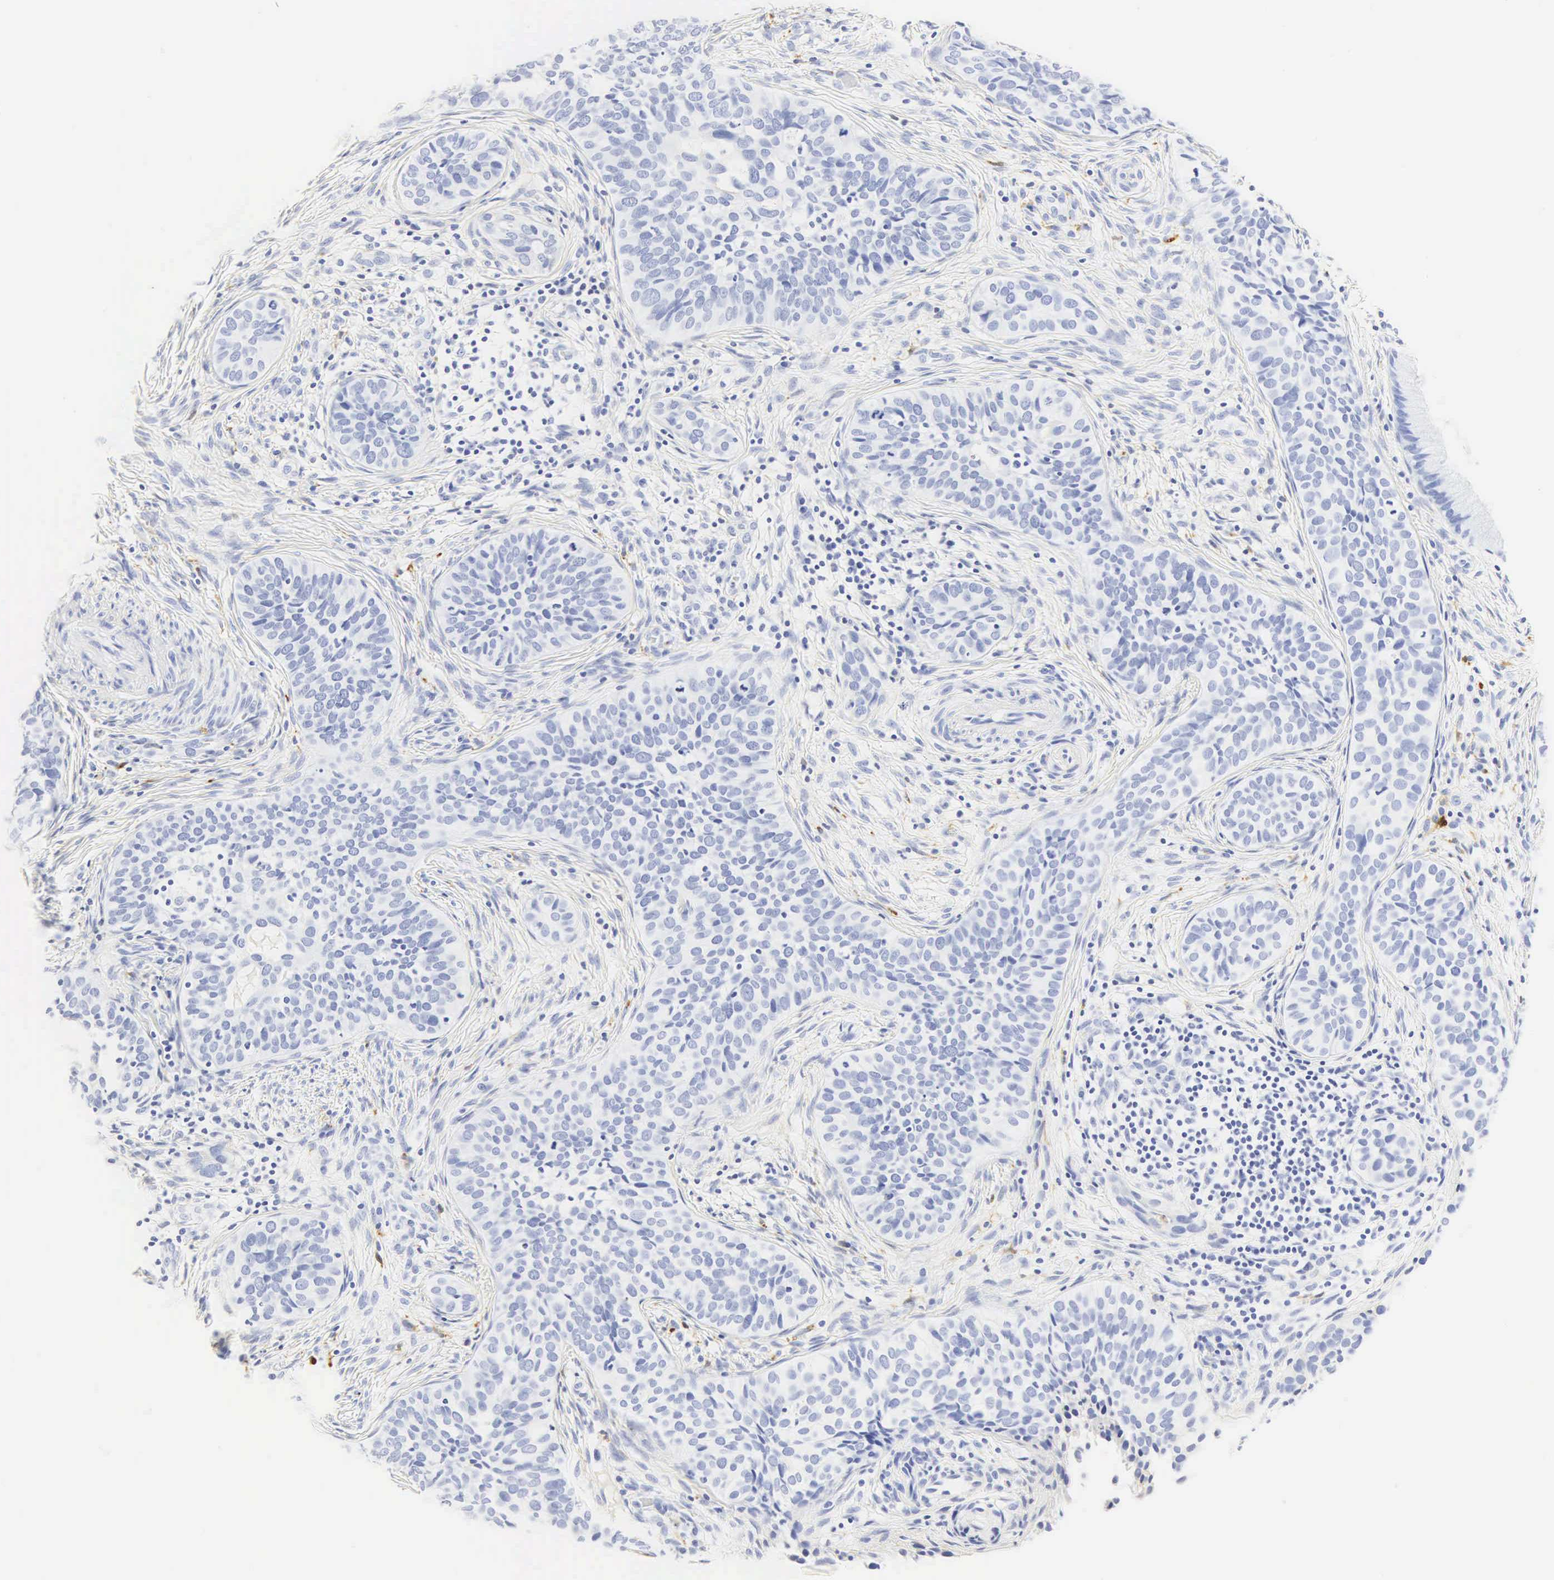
{"staining": {"intensity": "negative", "quantity": "none", "location": "none"}, "tissue": "cervical cancer", "cell_type": "Tumor cells", "image_type": "cancer", "snomed": [{"axis": "morphology", "description": "Squamous cell carcinoma, NOS"}, {"axis": "topography", "description": "Cervix"}], "caption": "High power microscopy photomicrograph of an immunohistochemistry image of cervical squamous cell carcinoma, revealing no significant expression in tumor cells. (DAB (3,3'-diaminobenzidine) immunohistochemistry (IHC) visualized using brightfield microscopy, high magnification).", "gene": "CGB3", "patient": {"sex": "female", "age": 31}}